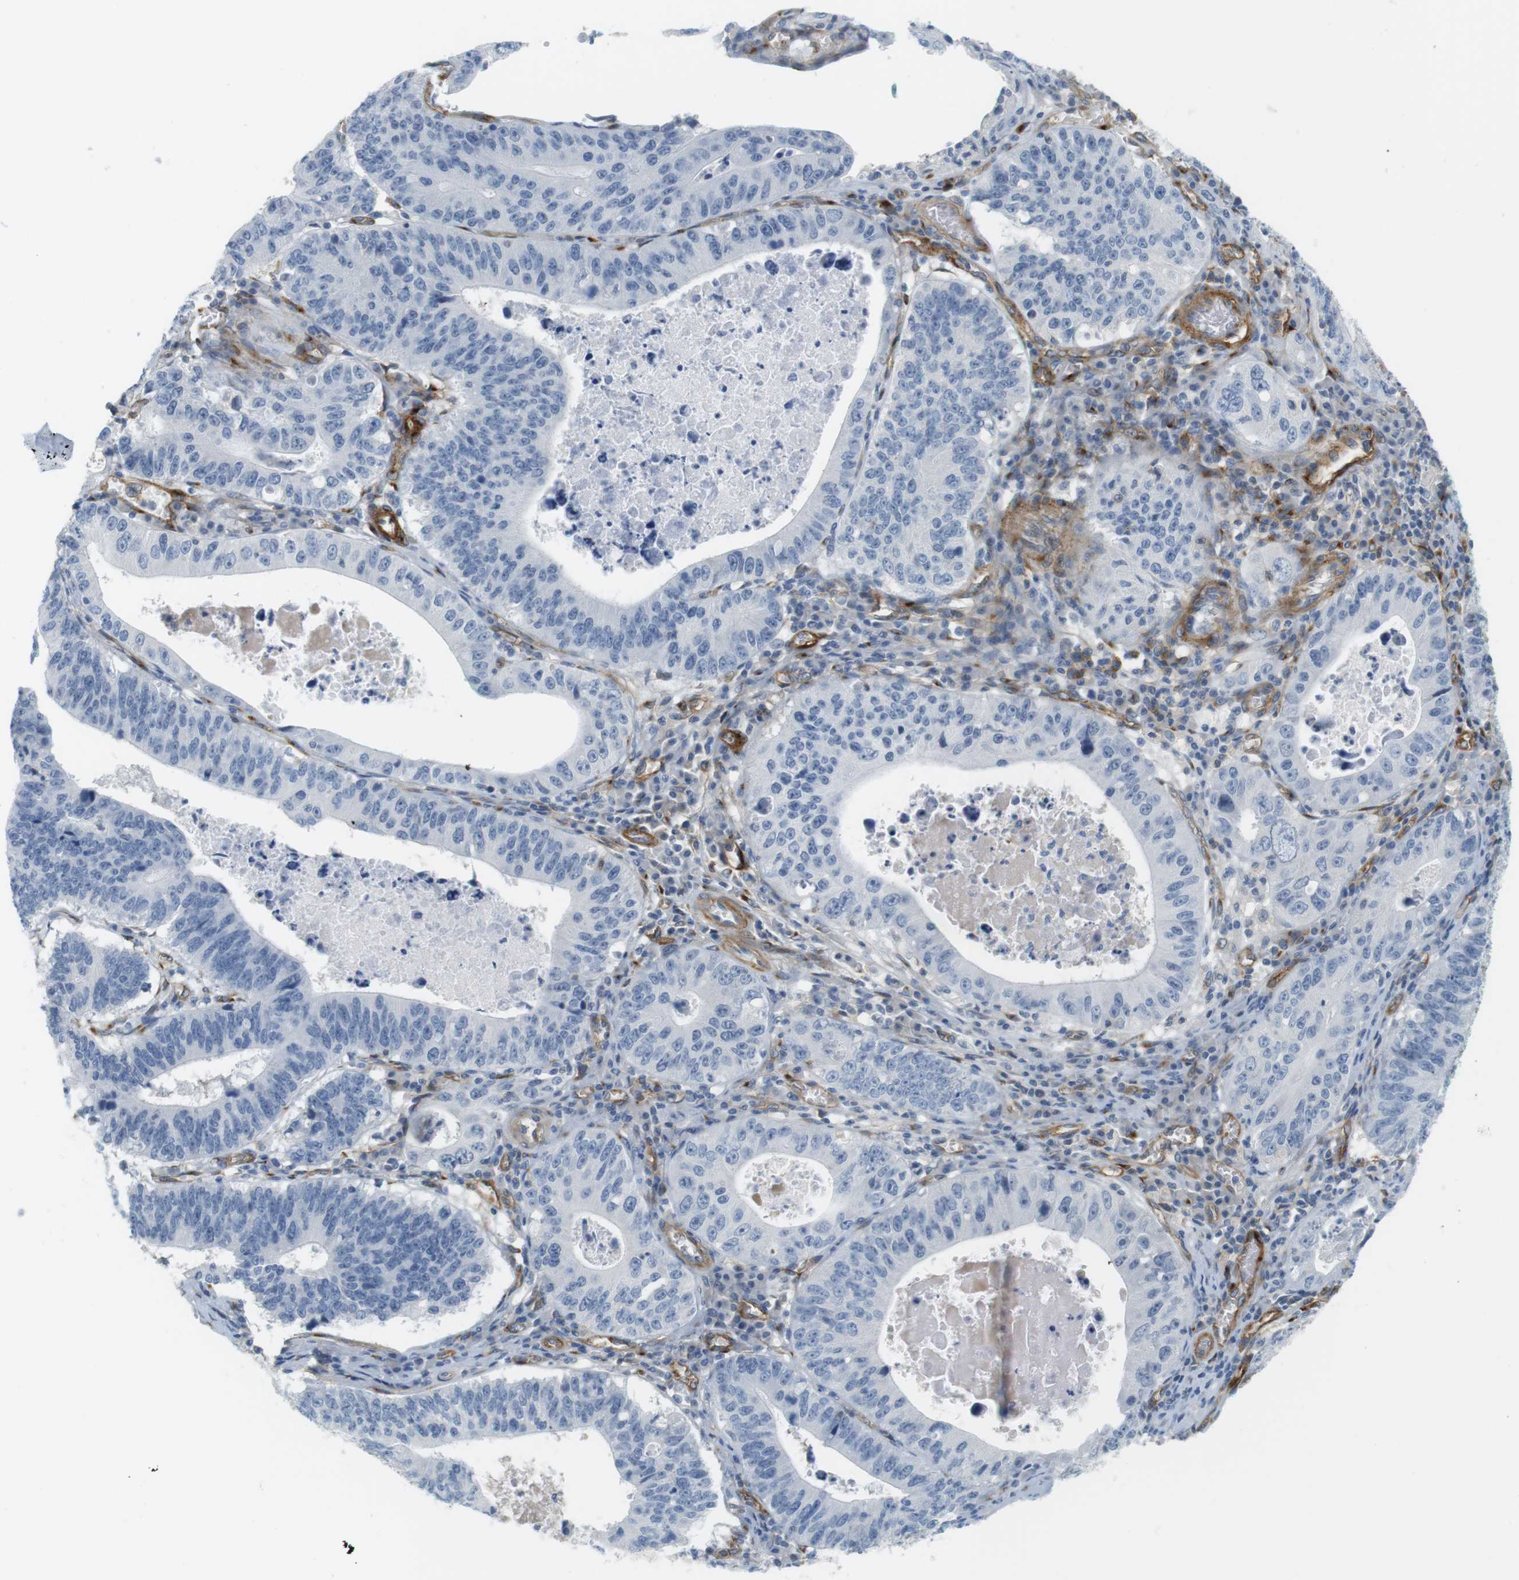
{"staining": {"intensity": "negative", "quantity": "none", "location": "none"}, "tissue": "stomach cancer", "cell_type": "Tumor cells", "image_type": "cancer", "snomed": [{"axis": "morphology", "description": "Adenocarcinoma, NOS"}, {"axis": "topography", "description": "Stomach"}], "caption": "IHC image of neoplastic tissue: human adenocarcinoma (stomach) stained with DAB (3,3'-diaminobenzidine) demonstrates no significant protein positivity in tumor cells.", "gene": "F2R", "patient": {"sex": "male", "age": 59}}